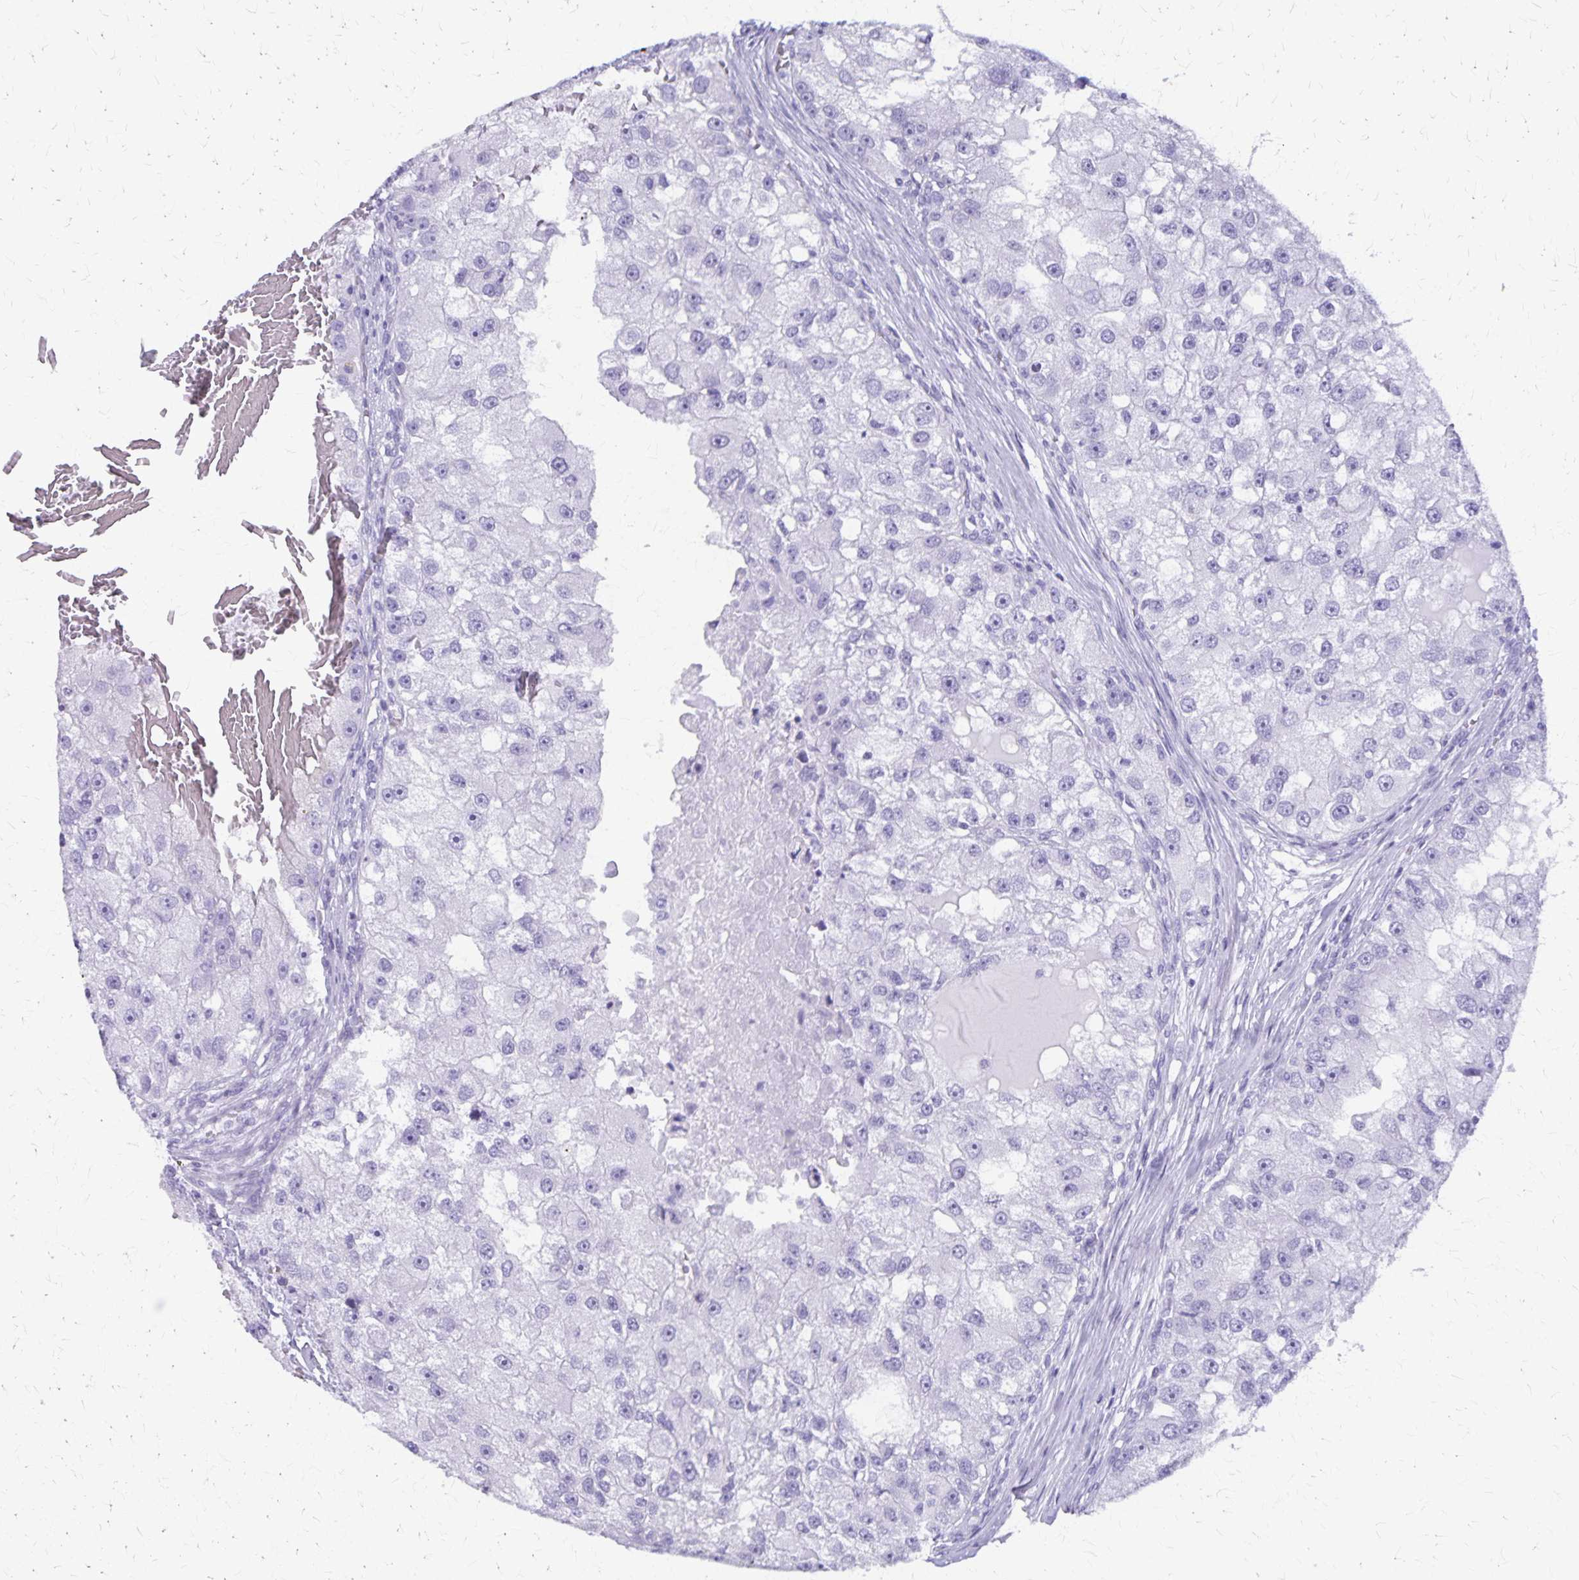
{"staining": {"intensity": "negative", "quantity": "none", "location": "none"}, "tissue": "renal cancer", "cell_type": "Tumor cells", "image_type": "cancer", "snomed": [{"axis": "morphology", "description": "Adenocarcinoma, NOS"}, {"axis": "topography", "description": "Kidney"}], "caption": "Immunohistochemistry micrograph of neoplastic tissue: renal cancer stained with DAB displays no significant protein staining in tumor cells.", "gene": "DEFA5", "patient": {"sex": "male", "age": 63}}